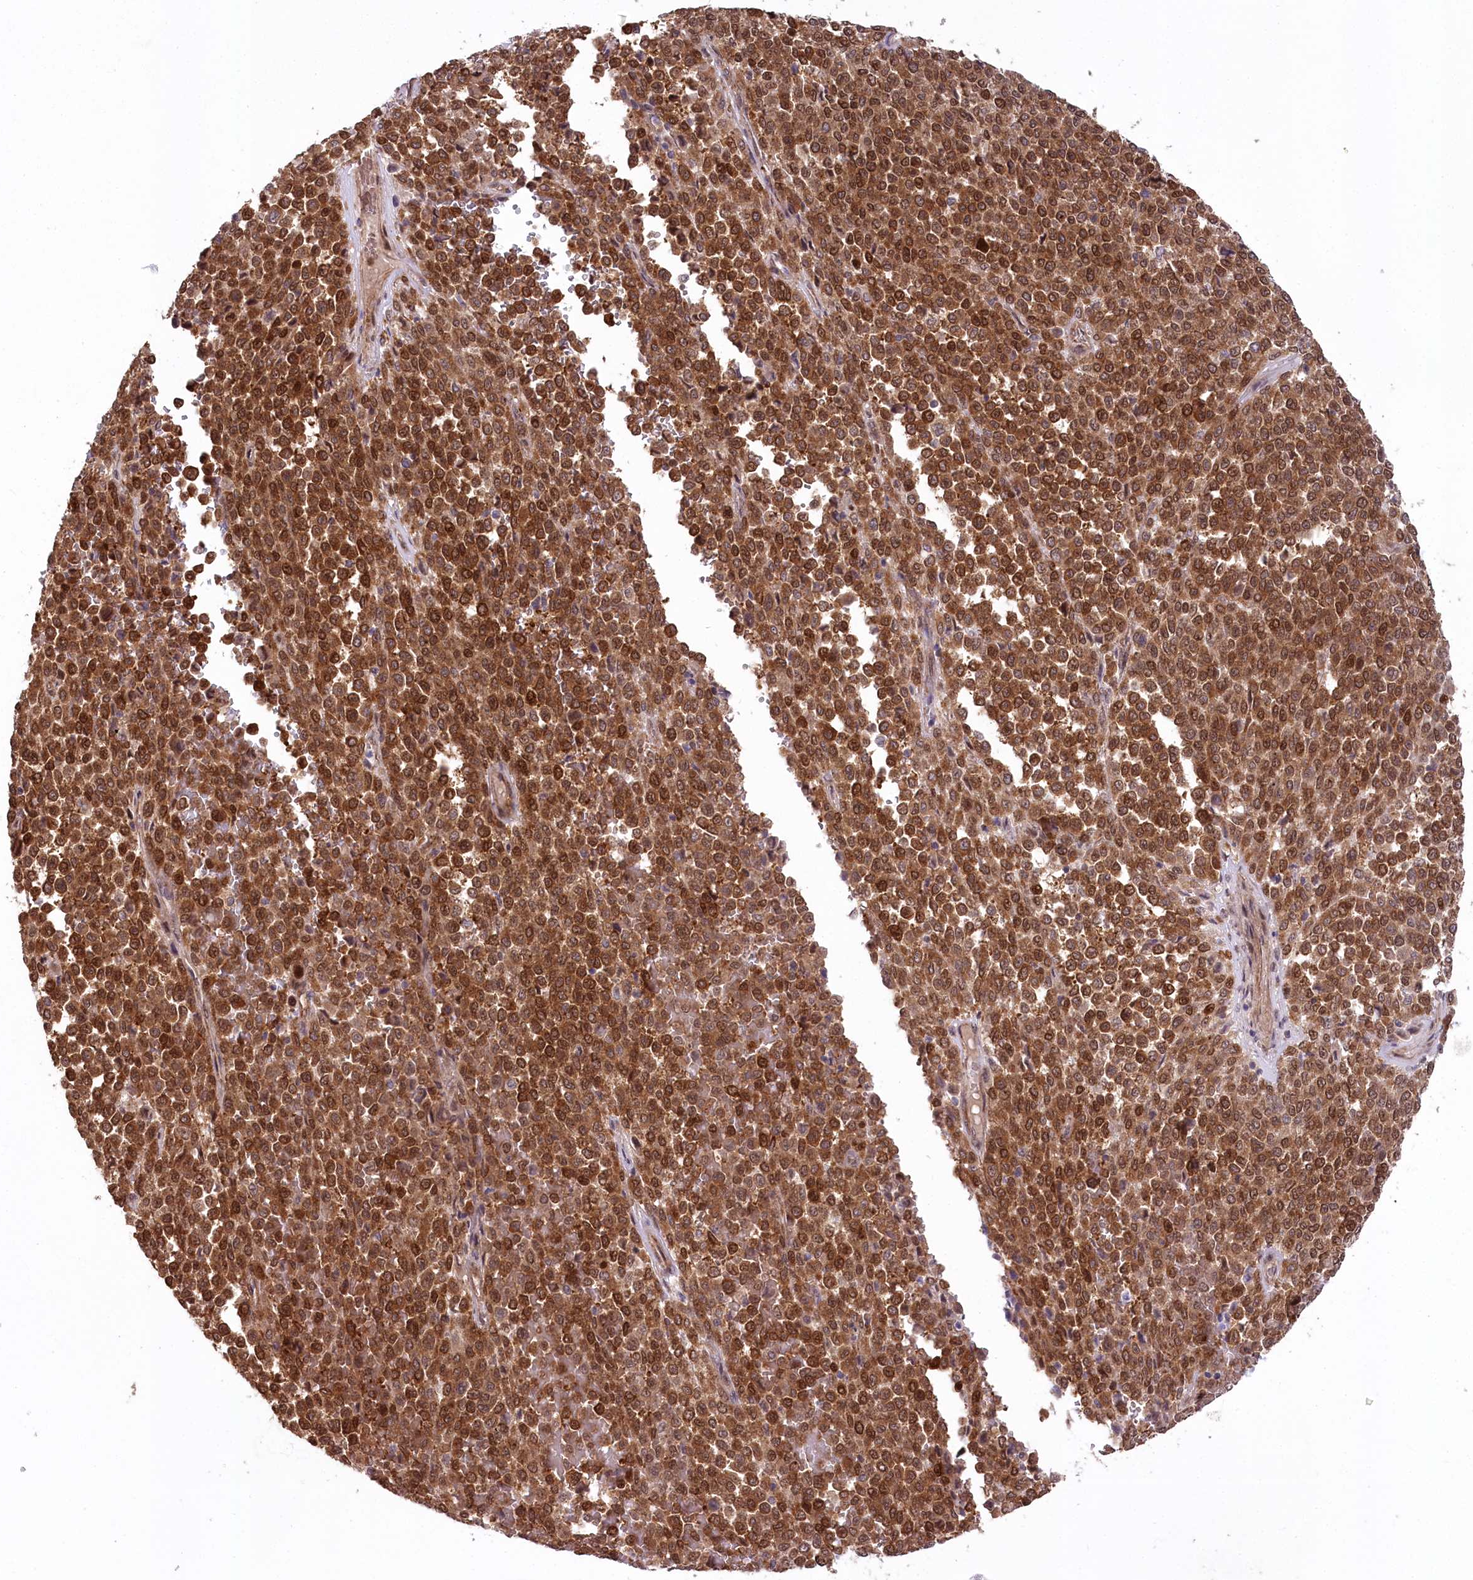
{"staining": {"intensity": "strong", "quantity": ">75%", "location": "cytoplasmic/membranous,nuclear"}, "tissue": "melanoma", "cell_type": "Tumor cells", "image_type": "cancer", "snomed": [{"axis": "morphology", "description": "Malignant melanoma, Metastatic site"}, {"axis": "topography", "description": "Pancreas"}], "caption": "Protein expression analysis of human melanoma reveals strong cytoplasmic/membranous and nuclear positivity in approximately >75% of tumor cells.", "gene": "CCDC91", "patient": {"sex": "female", "age": 30}}